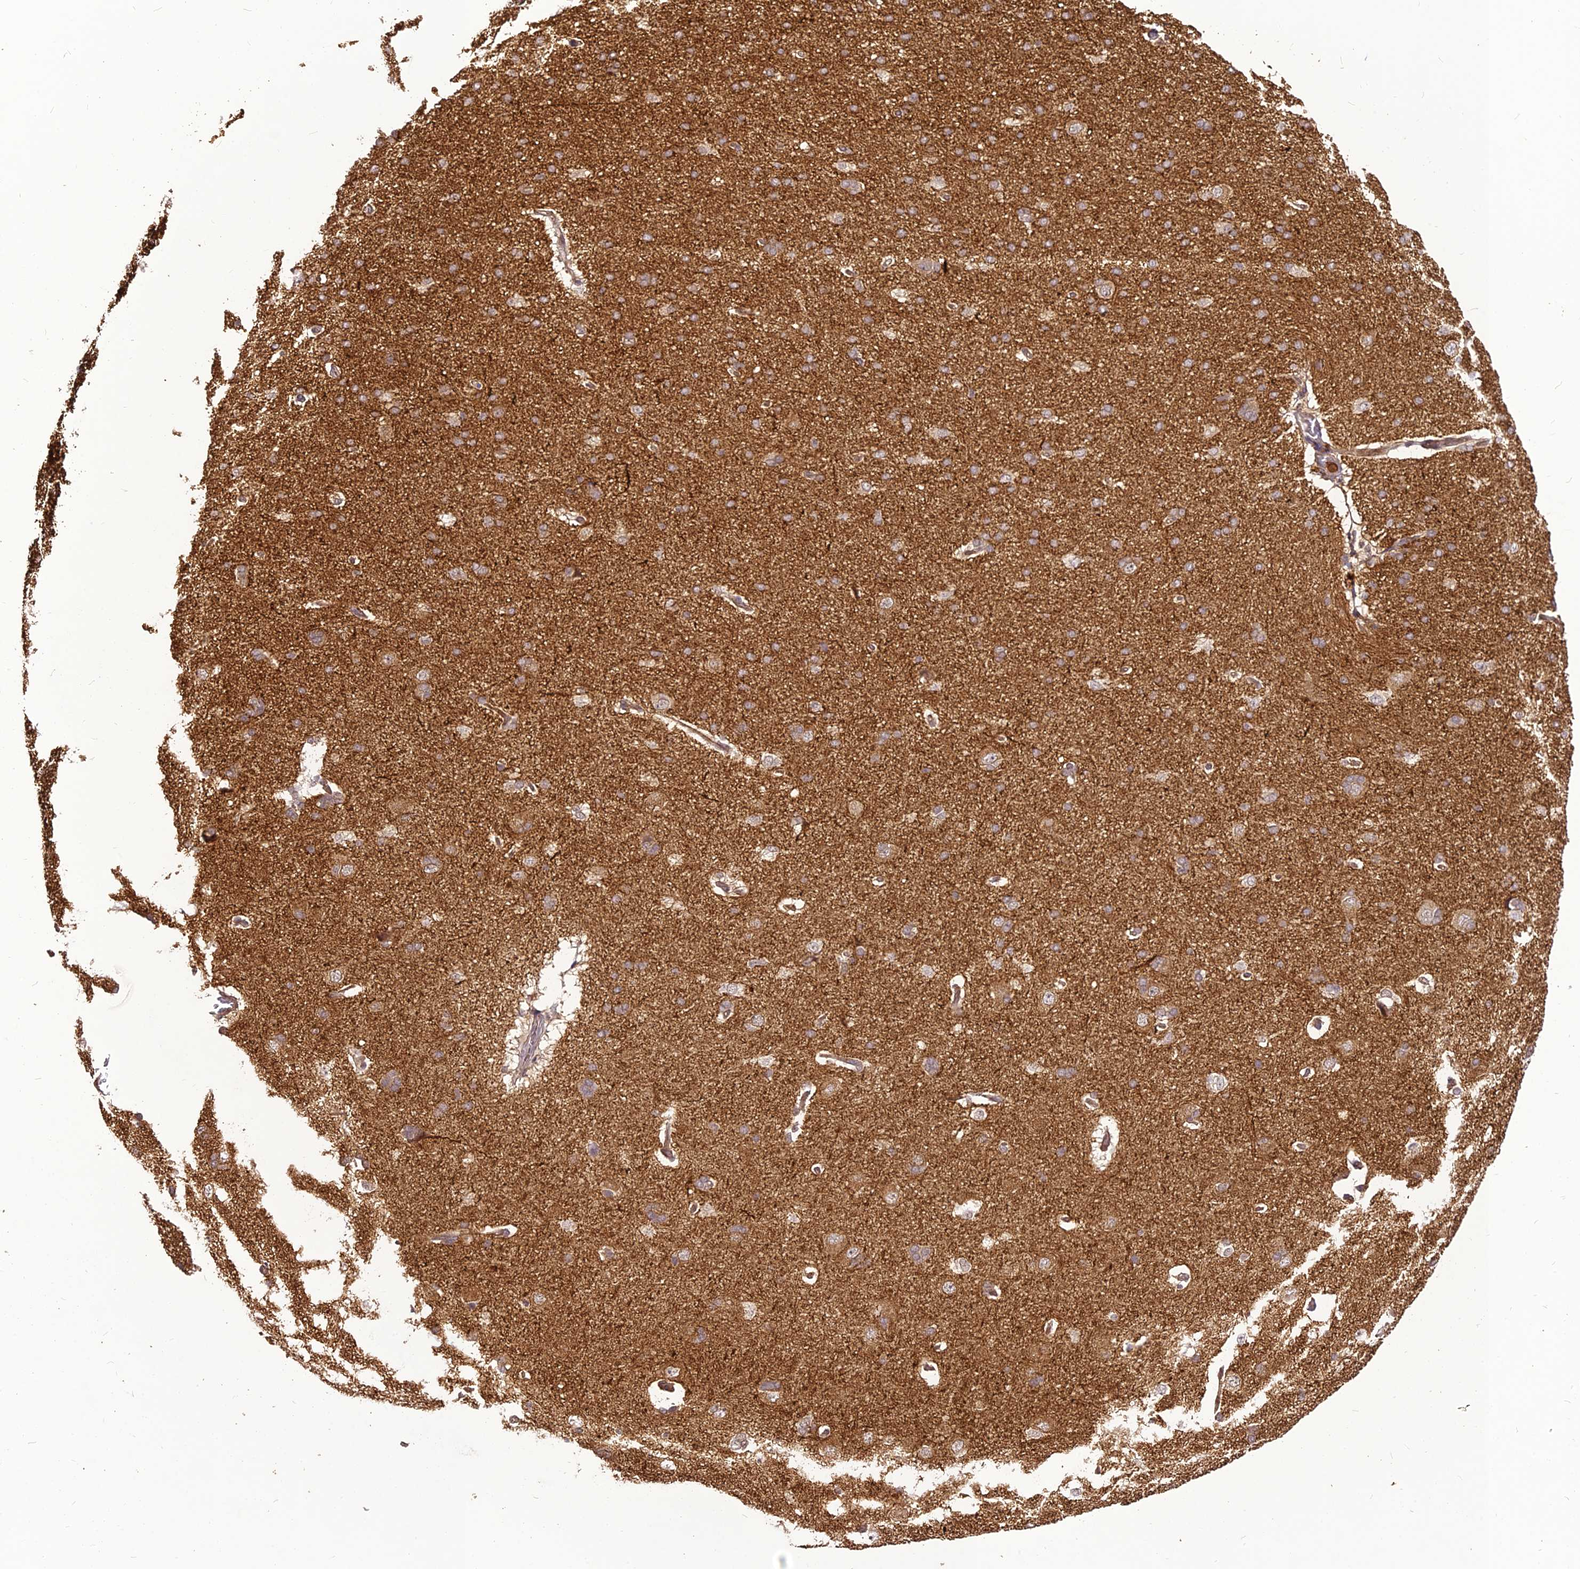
{"staining": {"intensity": "weak", "quantity": "25%-75%", "location": "cytoplasmic/membranous"}, "tissue": "cerebral cortex", "cell_type": "Endothelial cells", "image_type": "normal", "snomed": [{"axis": "morphology", "description": "Normal tissue, NOS"}, {"axis": "topography", "description": "Cerebral cortex"}], "caption": "Protein expression by immunohistochemistry (IHC) demonstrates weak cytoplasmic/membranous expression in approximately 25%-75% of endothelial cells in benign cerebral cortex.", "gene": "BCDIN3D", "patient": {"sex": "male", "age": 62}}